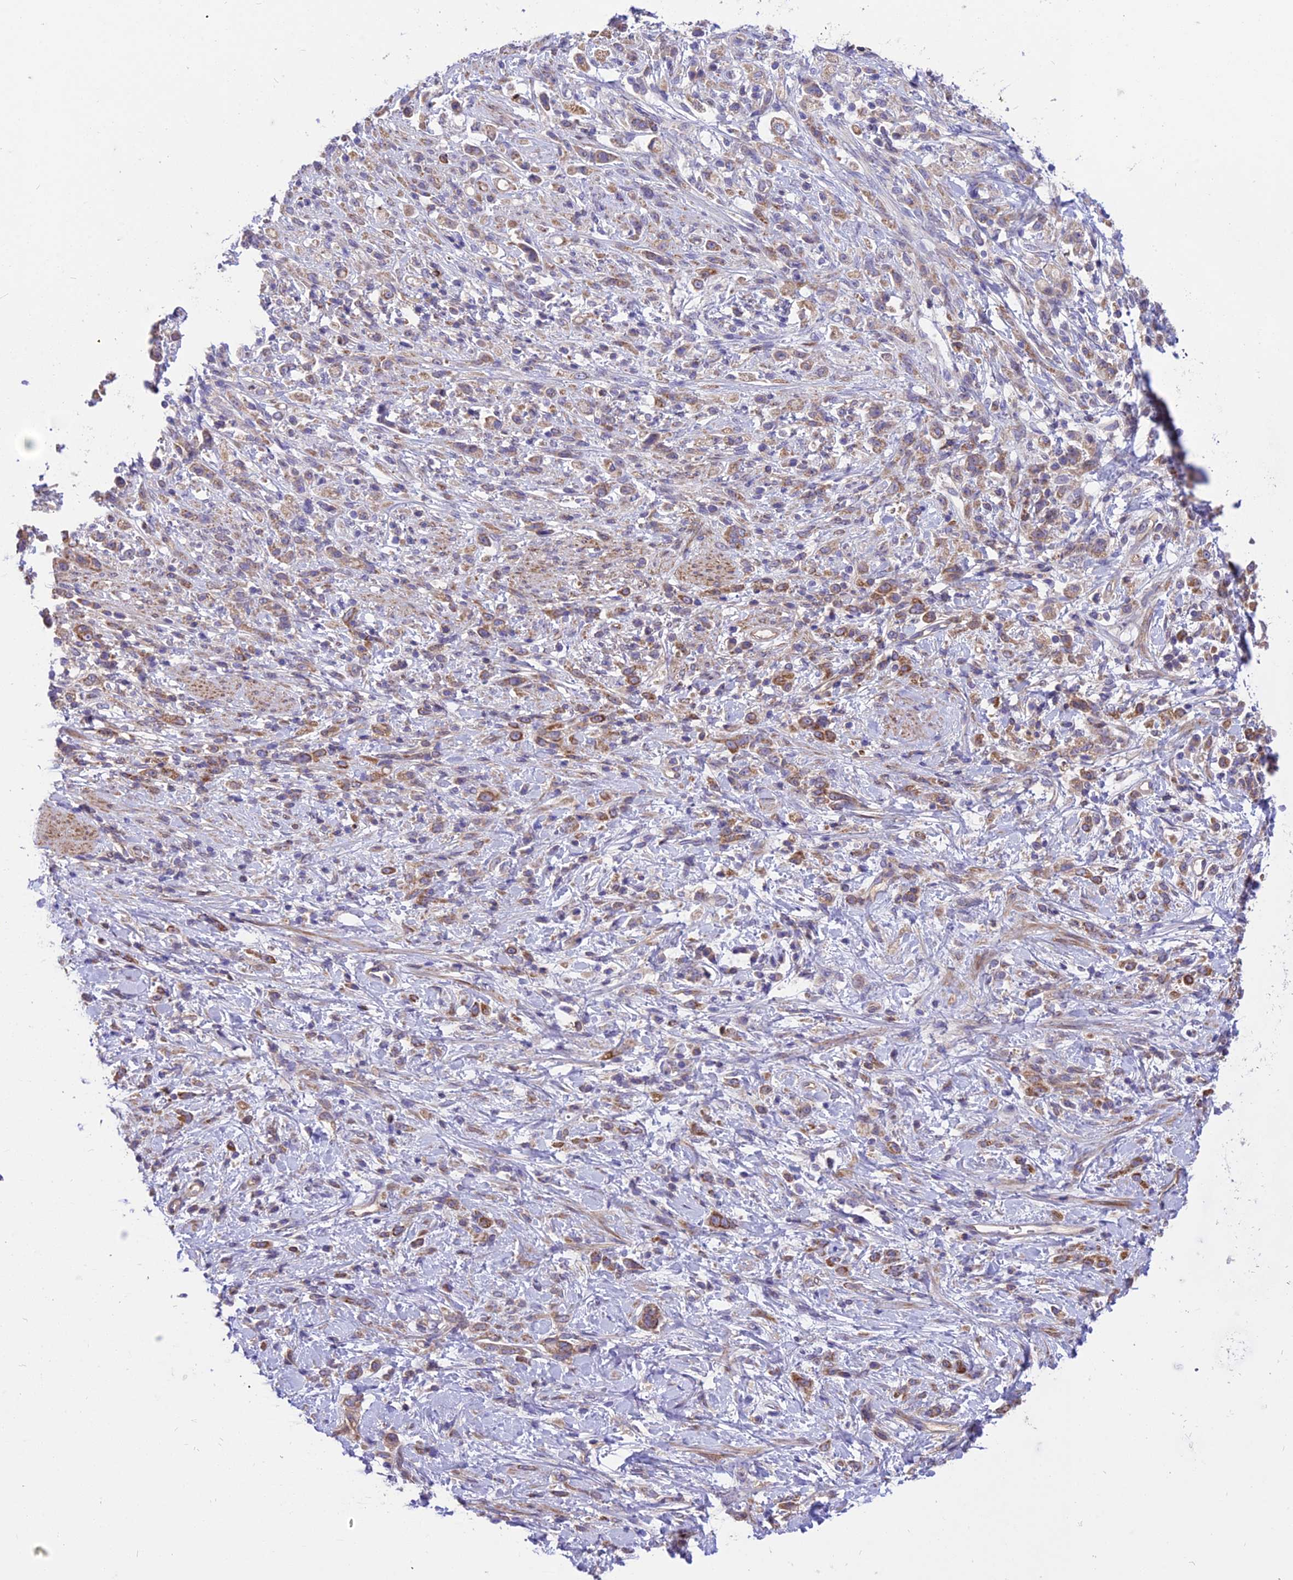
{"staining": {"intensity": "moderate", "quantity": ">75%", "location": "cytoplasmic/membranous"}, "tissue": "stomach cancer", "cell_type": "Tumor cells", "image_type": "cancer", "snomed": [{"axis": "morphology", "description": "Adenocarcinoma, NOS"}, {"axis": "topography", "description": "Stomach"}], "caption": "Brown immunohistochemical staining in human stomach adenocarcinoma reveals moderate cytoplasmic/membranous expression in about >75% of tumor cells. (Brightfield microscopy of DAB IHC at high magnification).", "gene": "TRIM43B", "patient": {"sex": "female", "age": 60}}